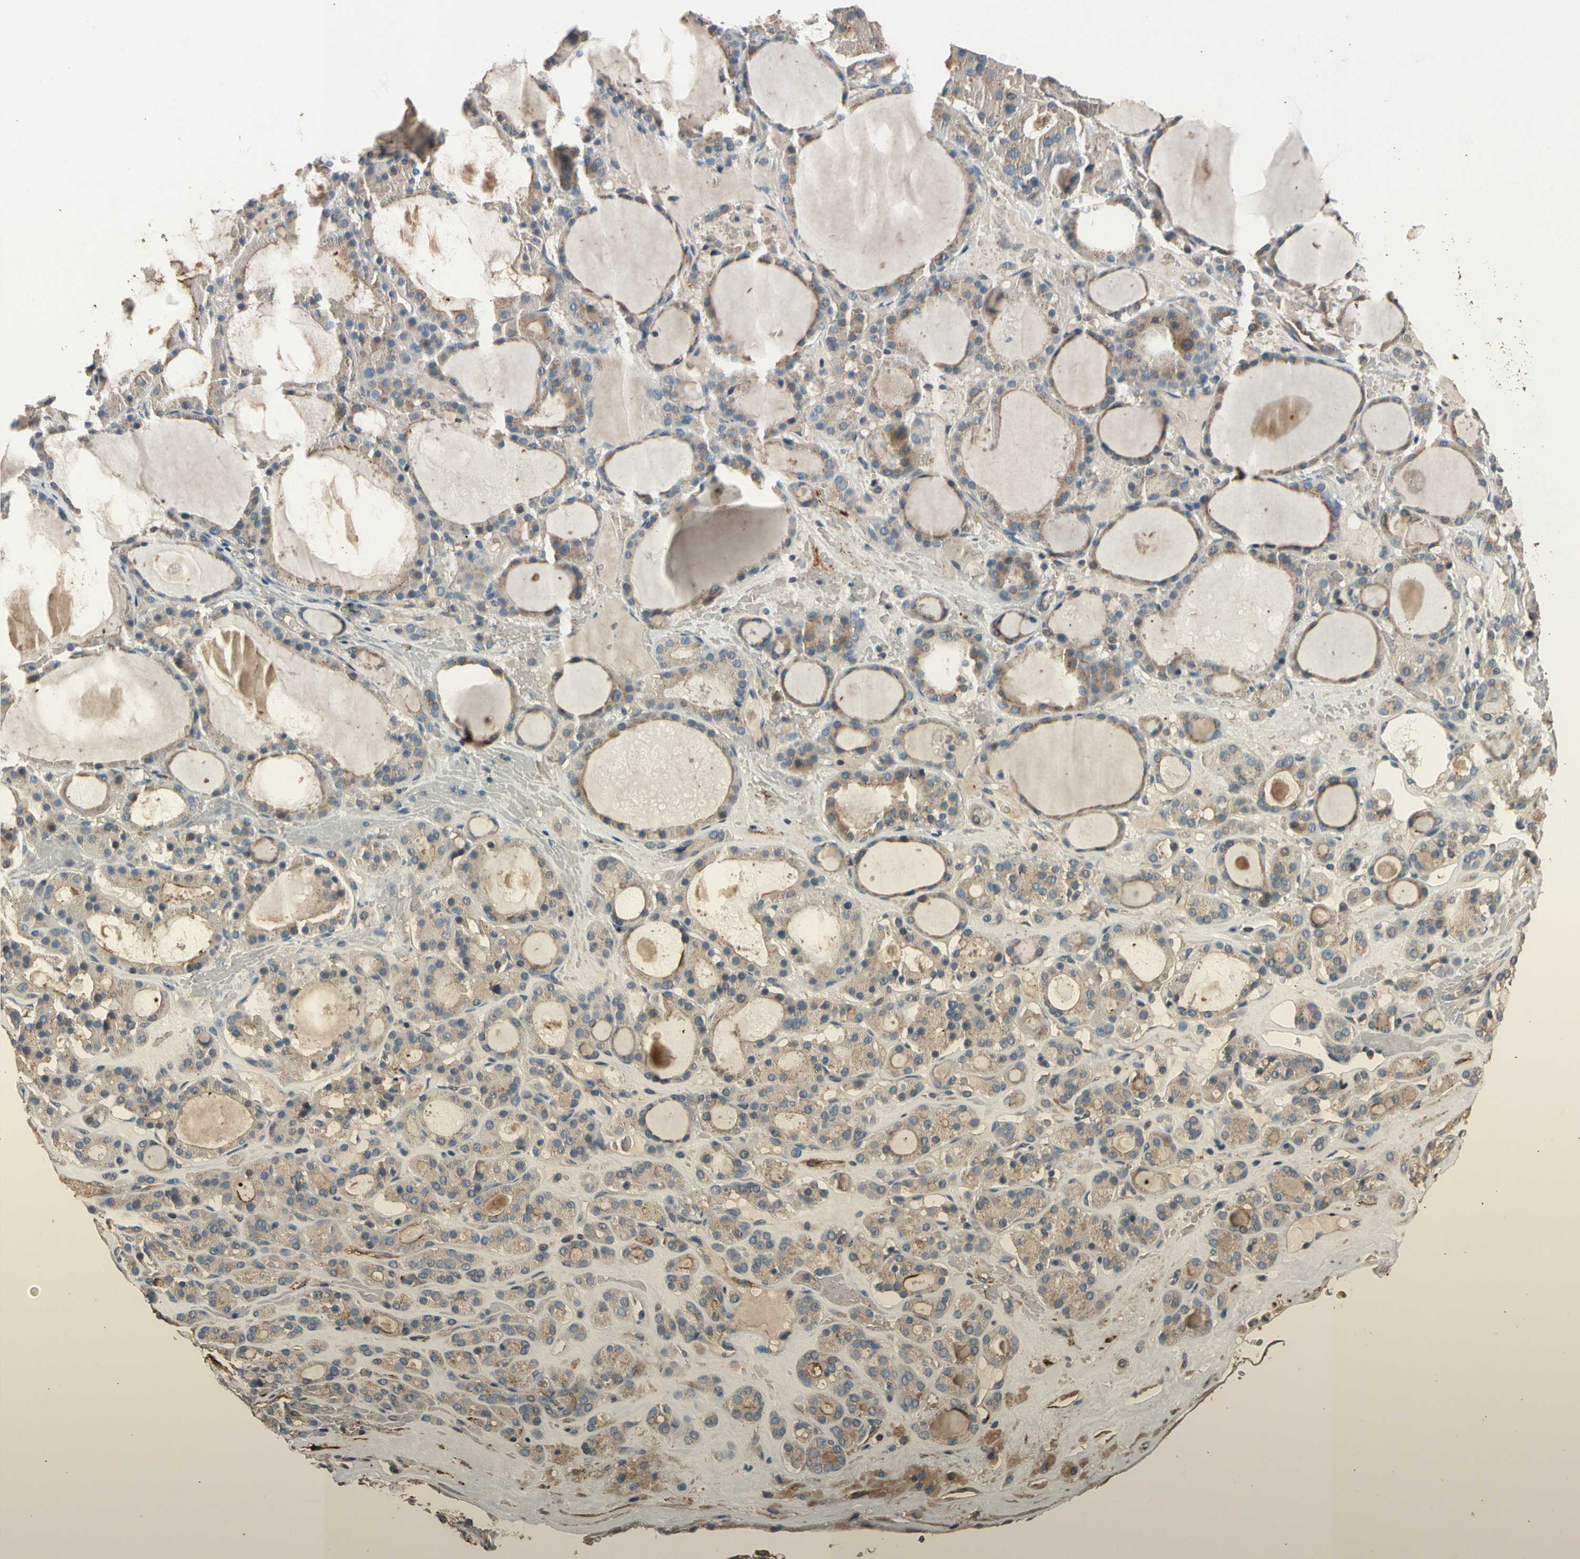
{"staining": {"intensity": "moderate", "quantity": ">75%", "location": "cytoplasmic/membranous"}, "tissue": "thyroid gland", "cell_type": "Glandular cells", "image_type": "normal", "snomed": [{"axis": "morphology", "description": "Normal tissue, NOS"}, {"axis": "morphology", "description": "Carcinoma, NOS"}, {"axis": "topography", "description": "Thyroid gland"}], "caption": "Protein staining reveals moderate cytoplasmic/membranous expression in about >75% of glandular cells in benign thyroid gland.", "gene": "SUSD2", "patient": {"sex": "female", "age": 86}}